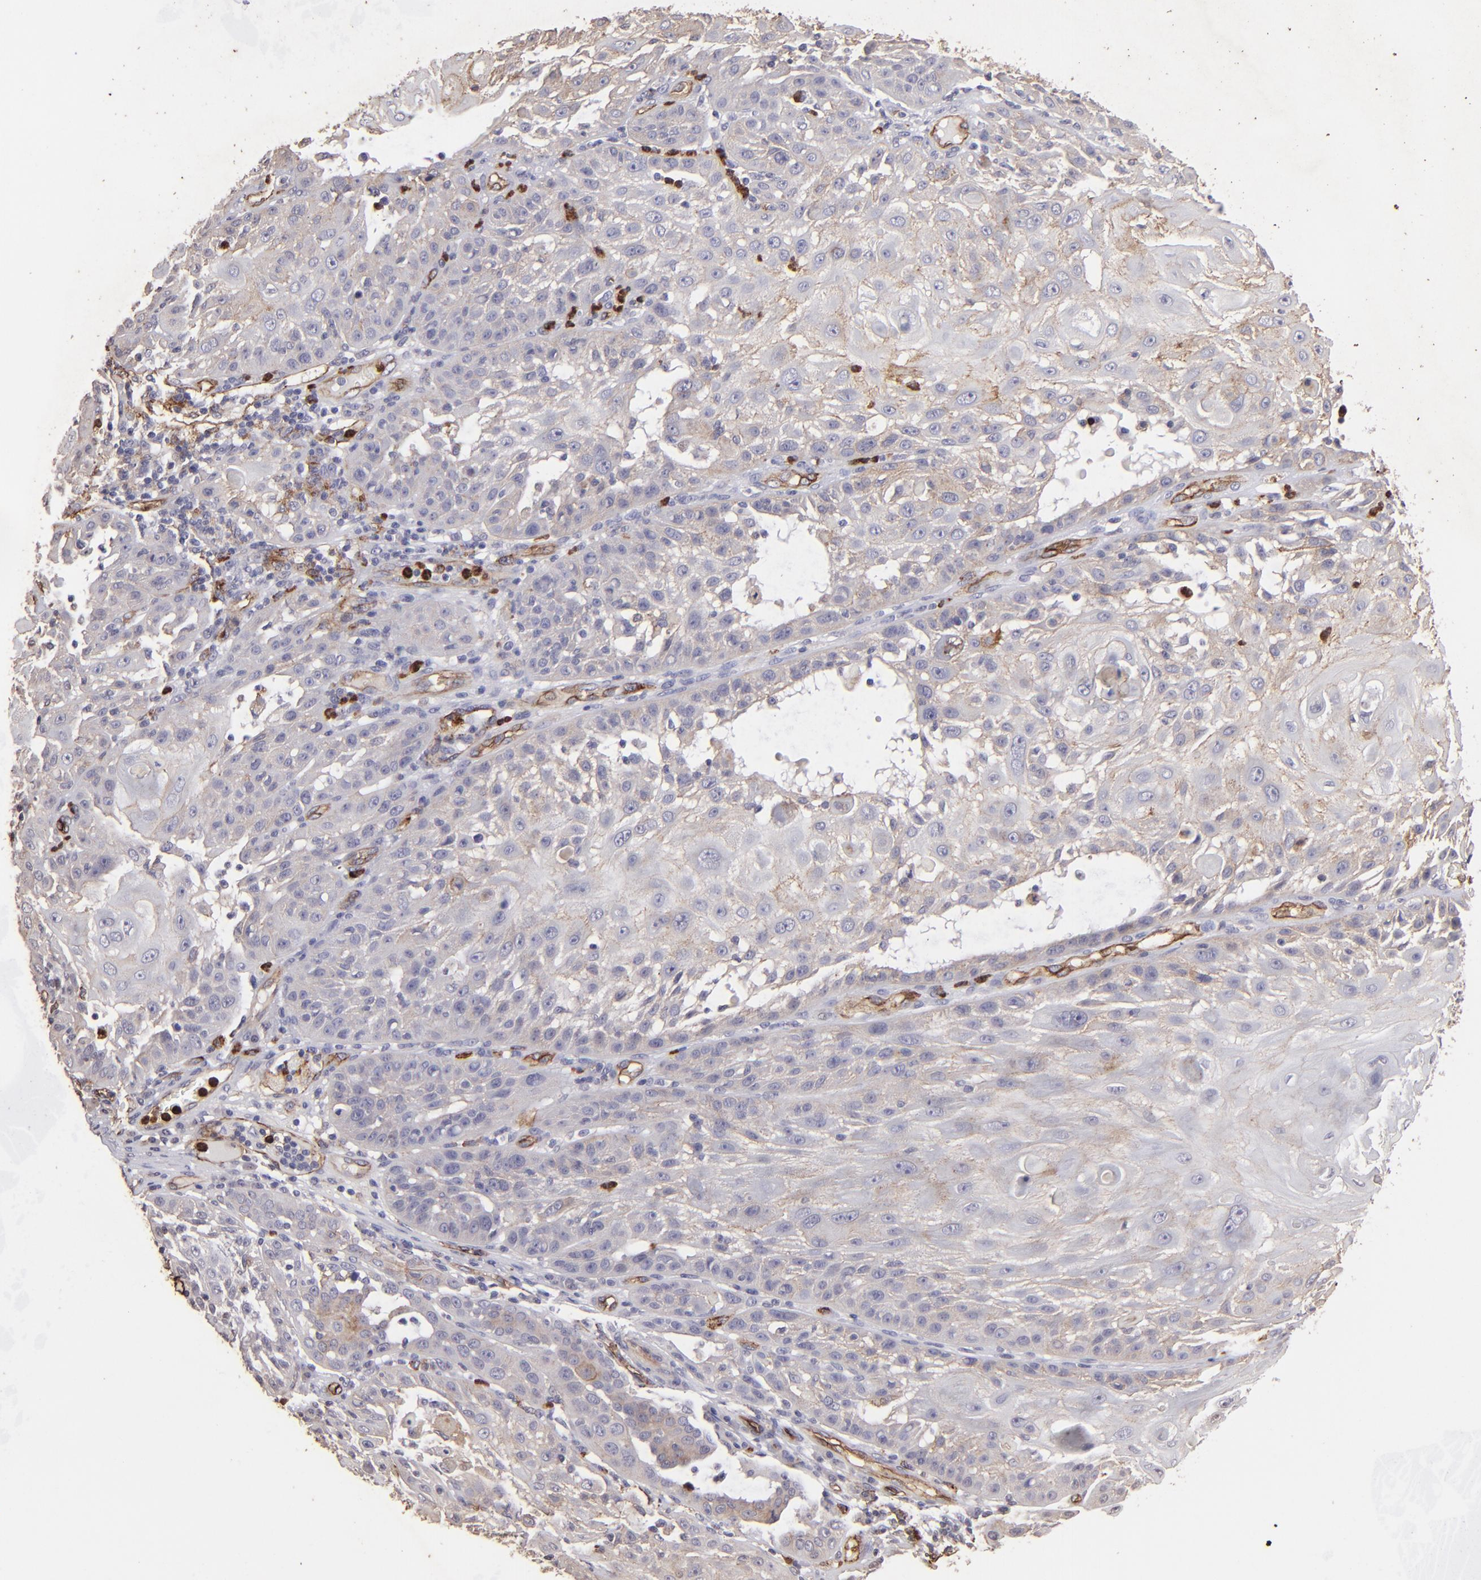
{"staining": {"intensity": "negative", "quantity": "none", "location": "none"}, "tissue": "skin cancer", "cell_type": "Tumor cells", "image_type": "cancer", "snomed": [{"axis": "morphology", "description": "Squamous cell carcinoma, NOS"}, {"axis": "topography", "description": "Skin"}], "caption": "This is an IHC image of human squamous cell carcinoma (skin). There is no positivity in tumor cells.", "gene": "DYSF", "patient": {"sex": "female", "age": 89}}